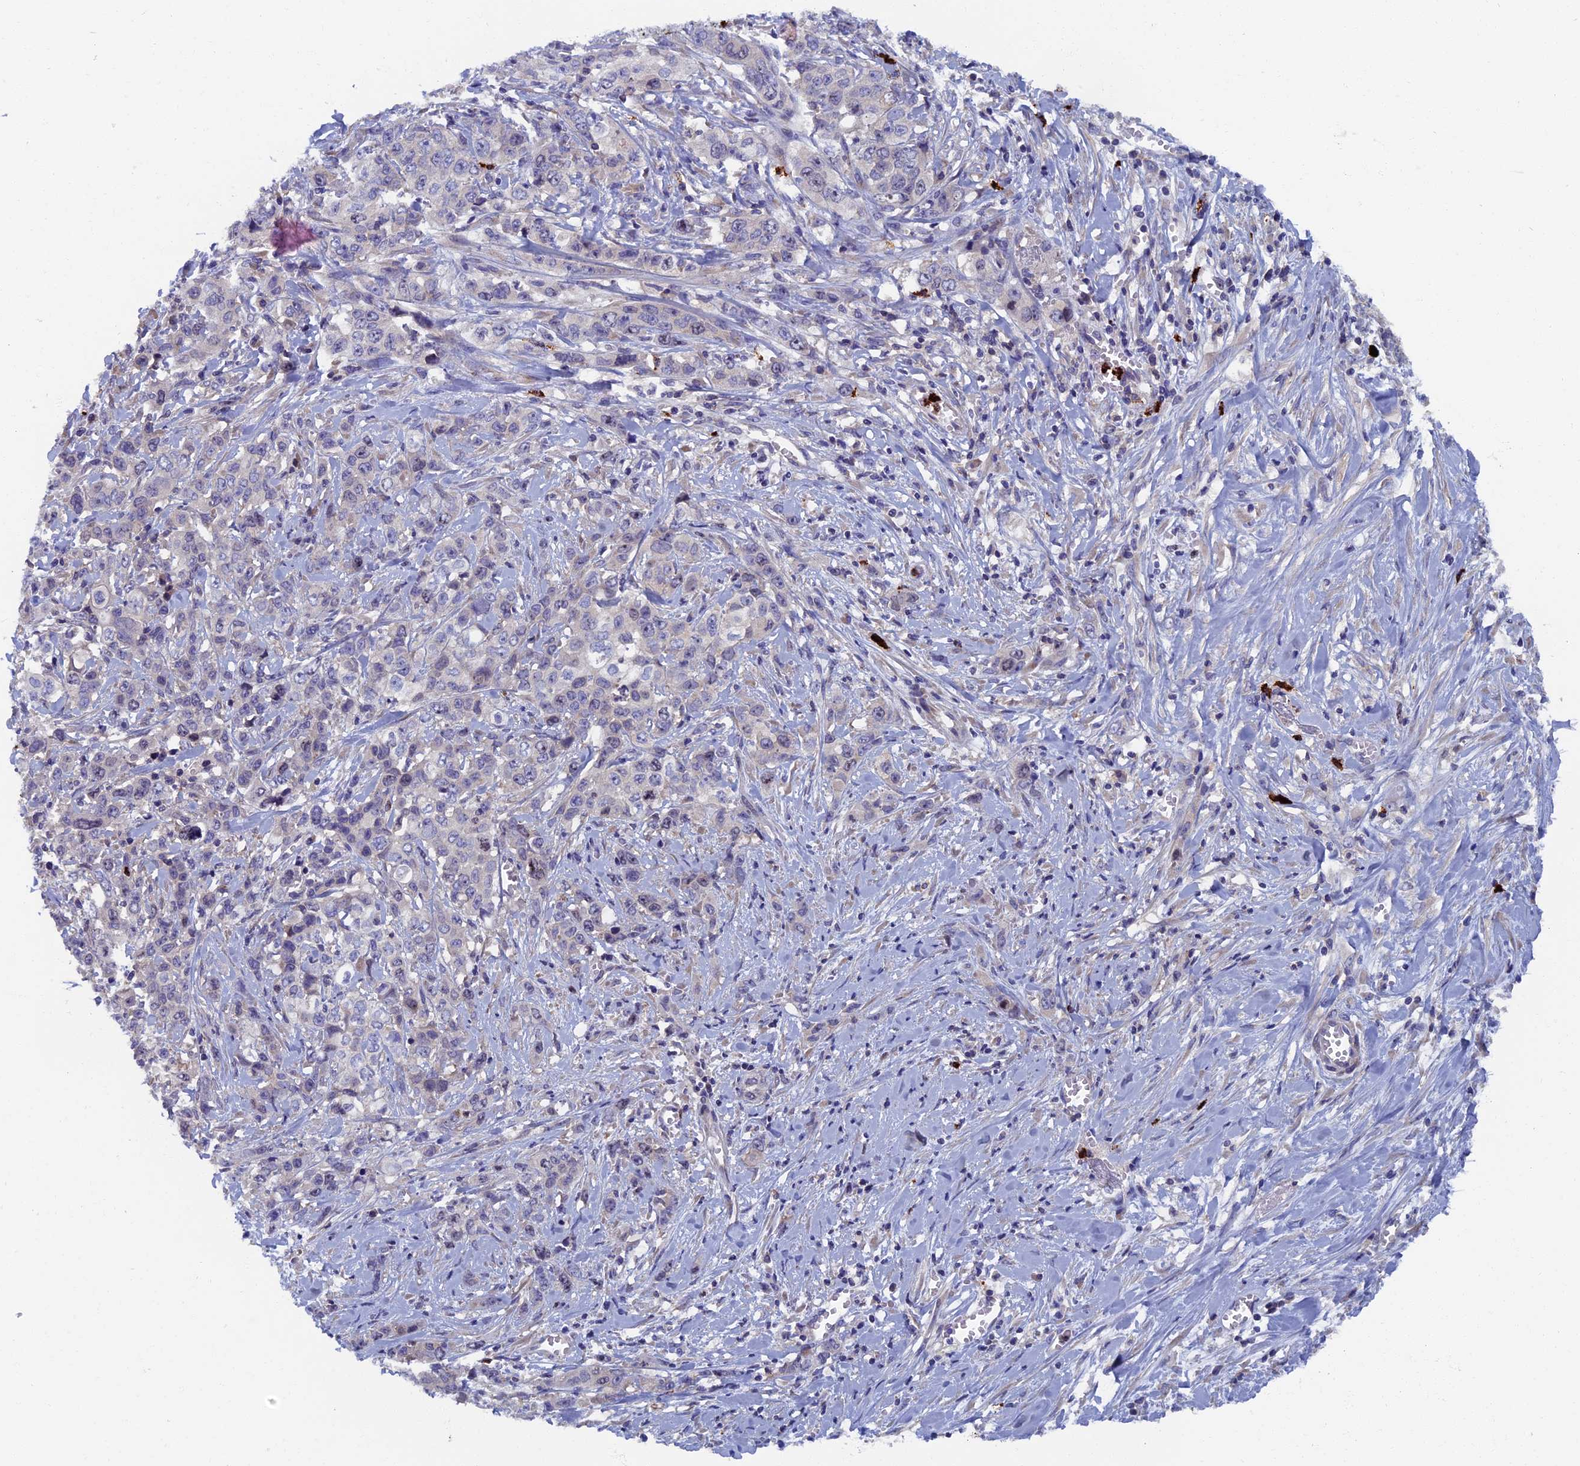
{"staining": {"intensity": "negative", "quantity": "none", "location": "none"}, "tissue": "stomach cancer", "cell_type": "Tumor cells", "image_type": "cancer", "snomed": [{"axis": "morphology", "description": "Adenocarcinoma, NOS"}, {"axis": "topography", "description": "Stomach, upper"}], "caption": "Histopathology image shows no significant protein expression in tumor cells of stomach cancer (adenocarcinoma).", "gene": "TNK2", "patient": {"sex": "male", "age": 62}}